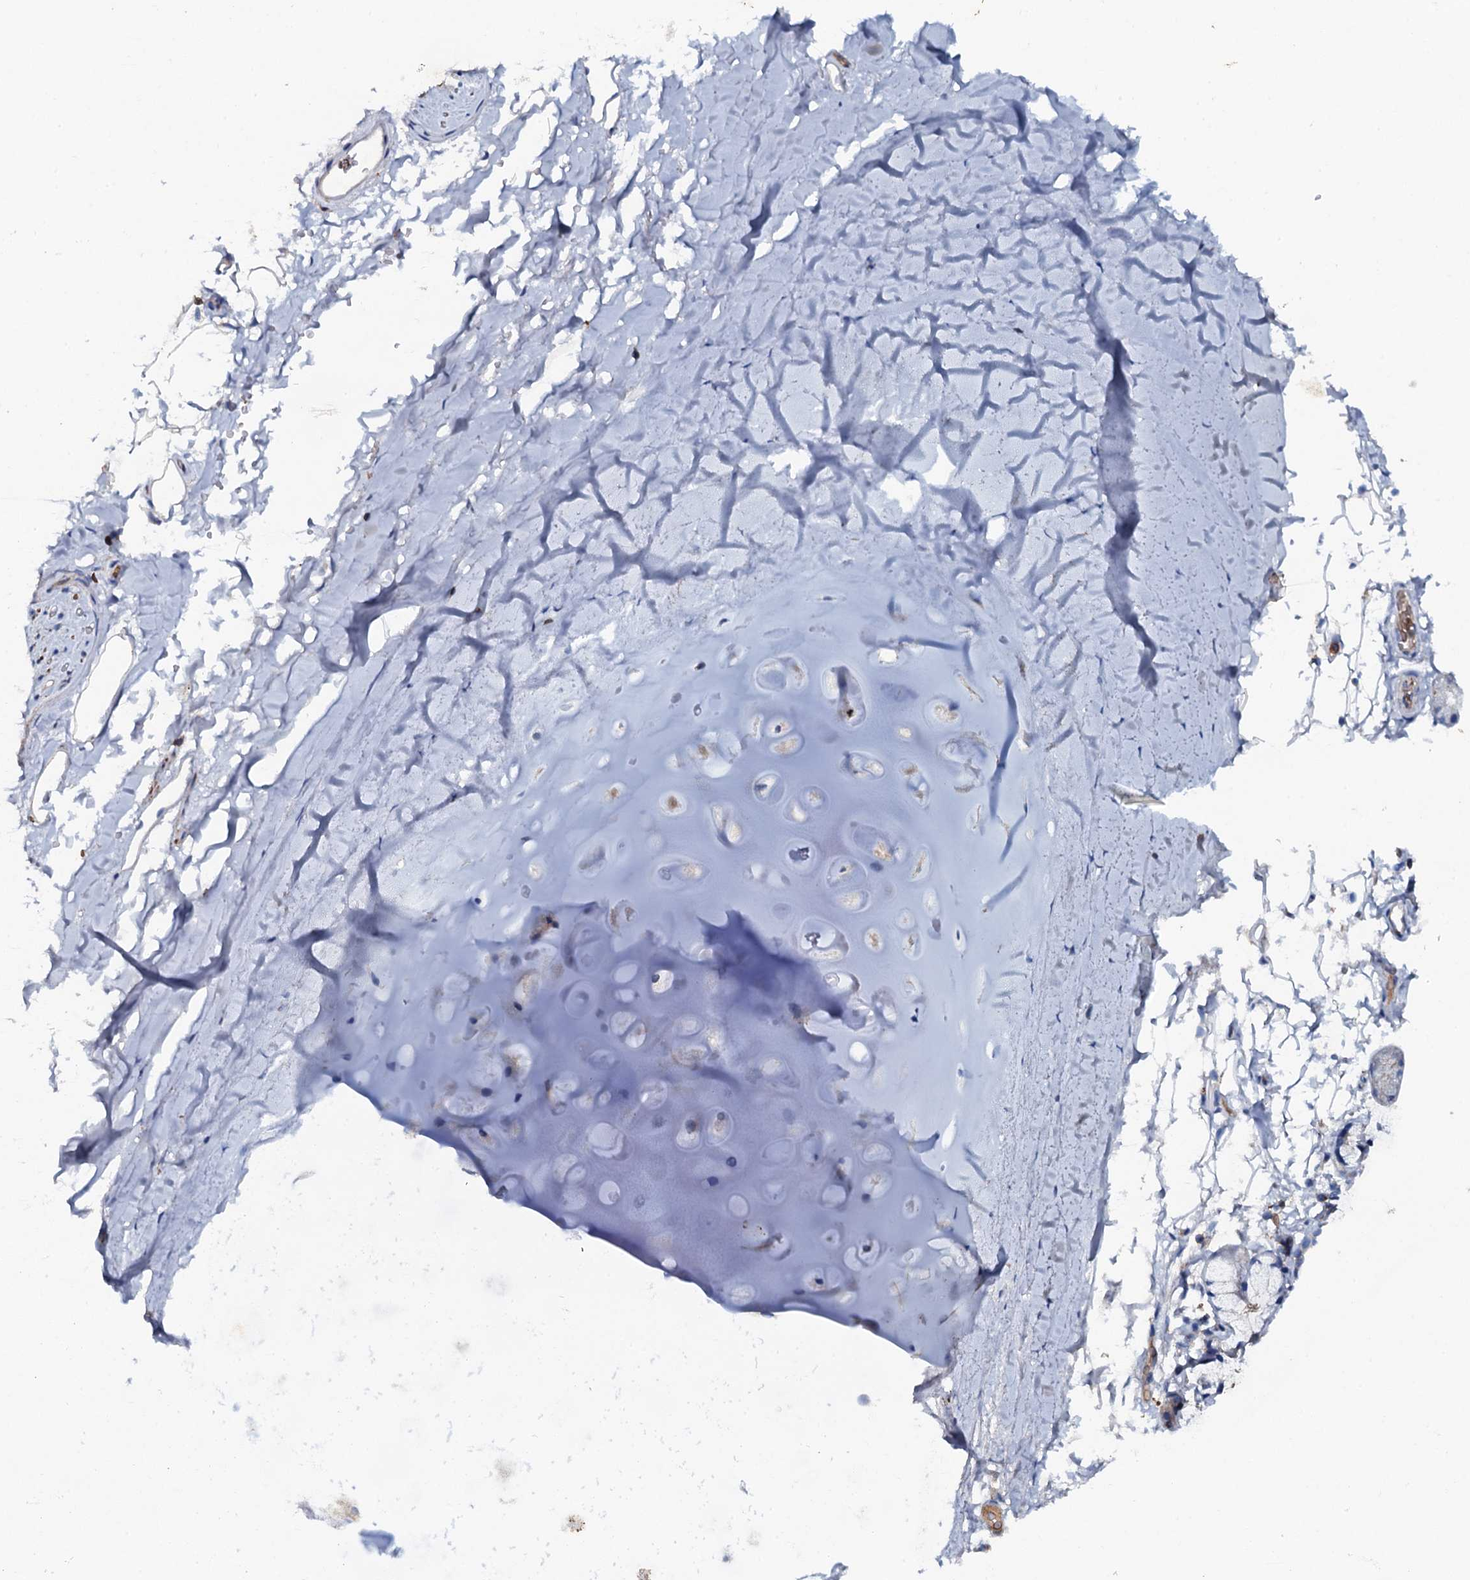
{"staining": {"intensity": "negative", "quantity": "none", "location": "none"}, "tissue": "adipose tissue", "cell_type": "Adipocytes", "image_type": "normal", "snomed": [{"axis": "morphology", "description": "Normal tissue, NOS"}, {"axis": "topography", "description": "Lymph node"}, {"axis": "topography", "description": "Bronchus"}], "caption": "The image displays no significant expression in adipocytes of adipose tissue. (DAB immunohistochemistry (IHC), high magnification).", "gene": "MS4A4E", "patient": {"sex": "male", "age": 63}}